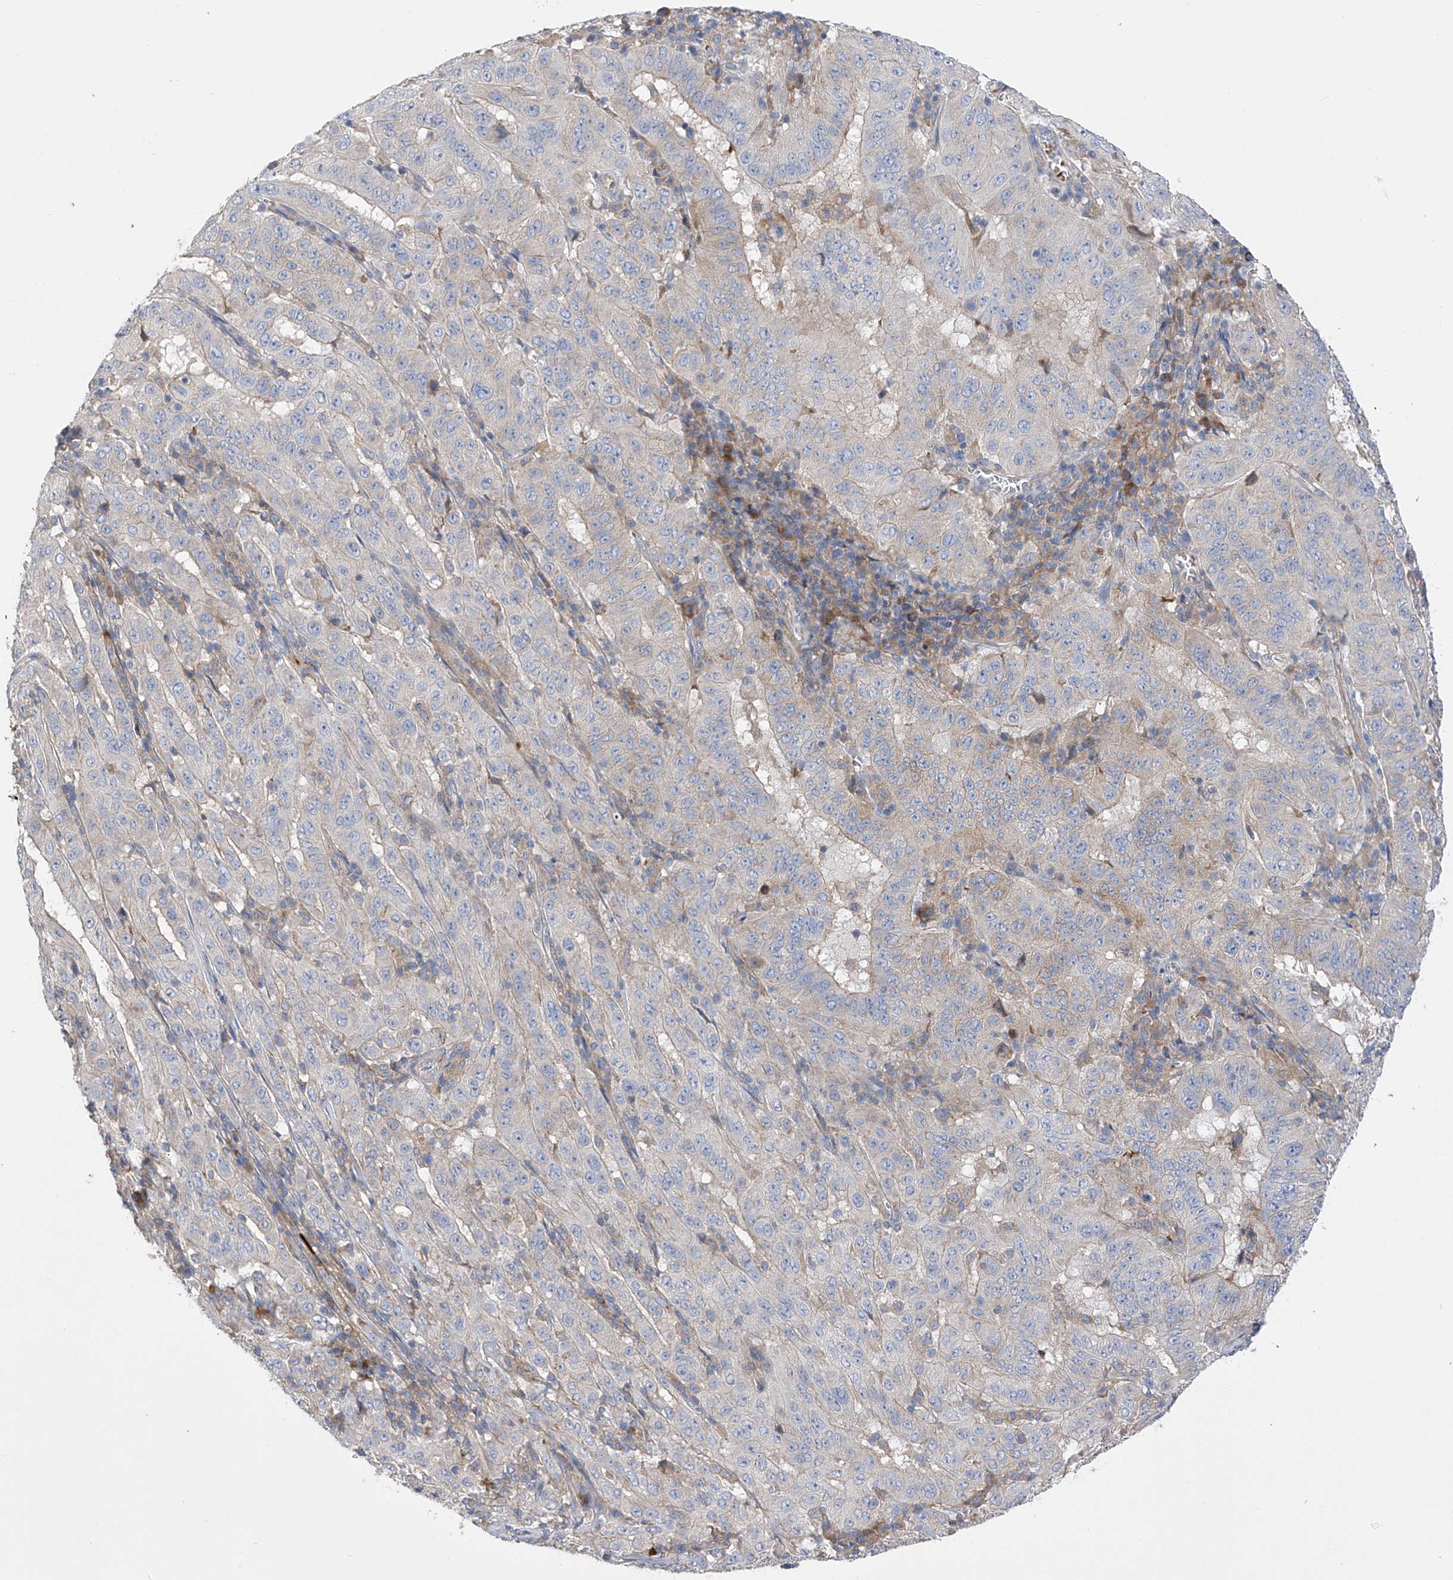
{"staining": {"intensity": "weak", "quantity": "25%-75%", "location": "cytoplasmic/membranous"}, "tissue": "pancreatic cancer", "cell_type": "Tumor cells", "image_type": "cancer", "snomed": [{"axis": "morphology", "description": "Adenocarcinoma, NOS"}, {"axis": "topography", "description": "Pancreas"}], "caption": "Tumor cells demonstrate low levels of weak cytoplasmic/membranous staining in about 25%-75% of cells in human pancreatic cancer (adenocarcinoma). The protein of interest is stained brown, and the nuclei are stained in blue (DAB (3,3'-diaminobenzidine) IHC with brightfield microscopy, high magnification).", "gene": "NFATC4", "patient": {"sex": "male", "age": 63}}